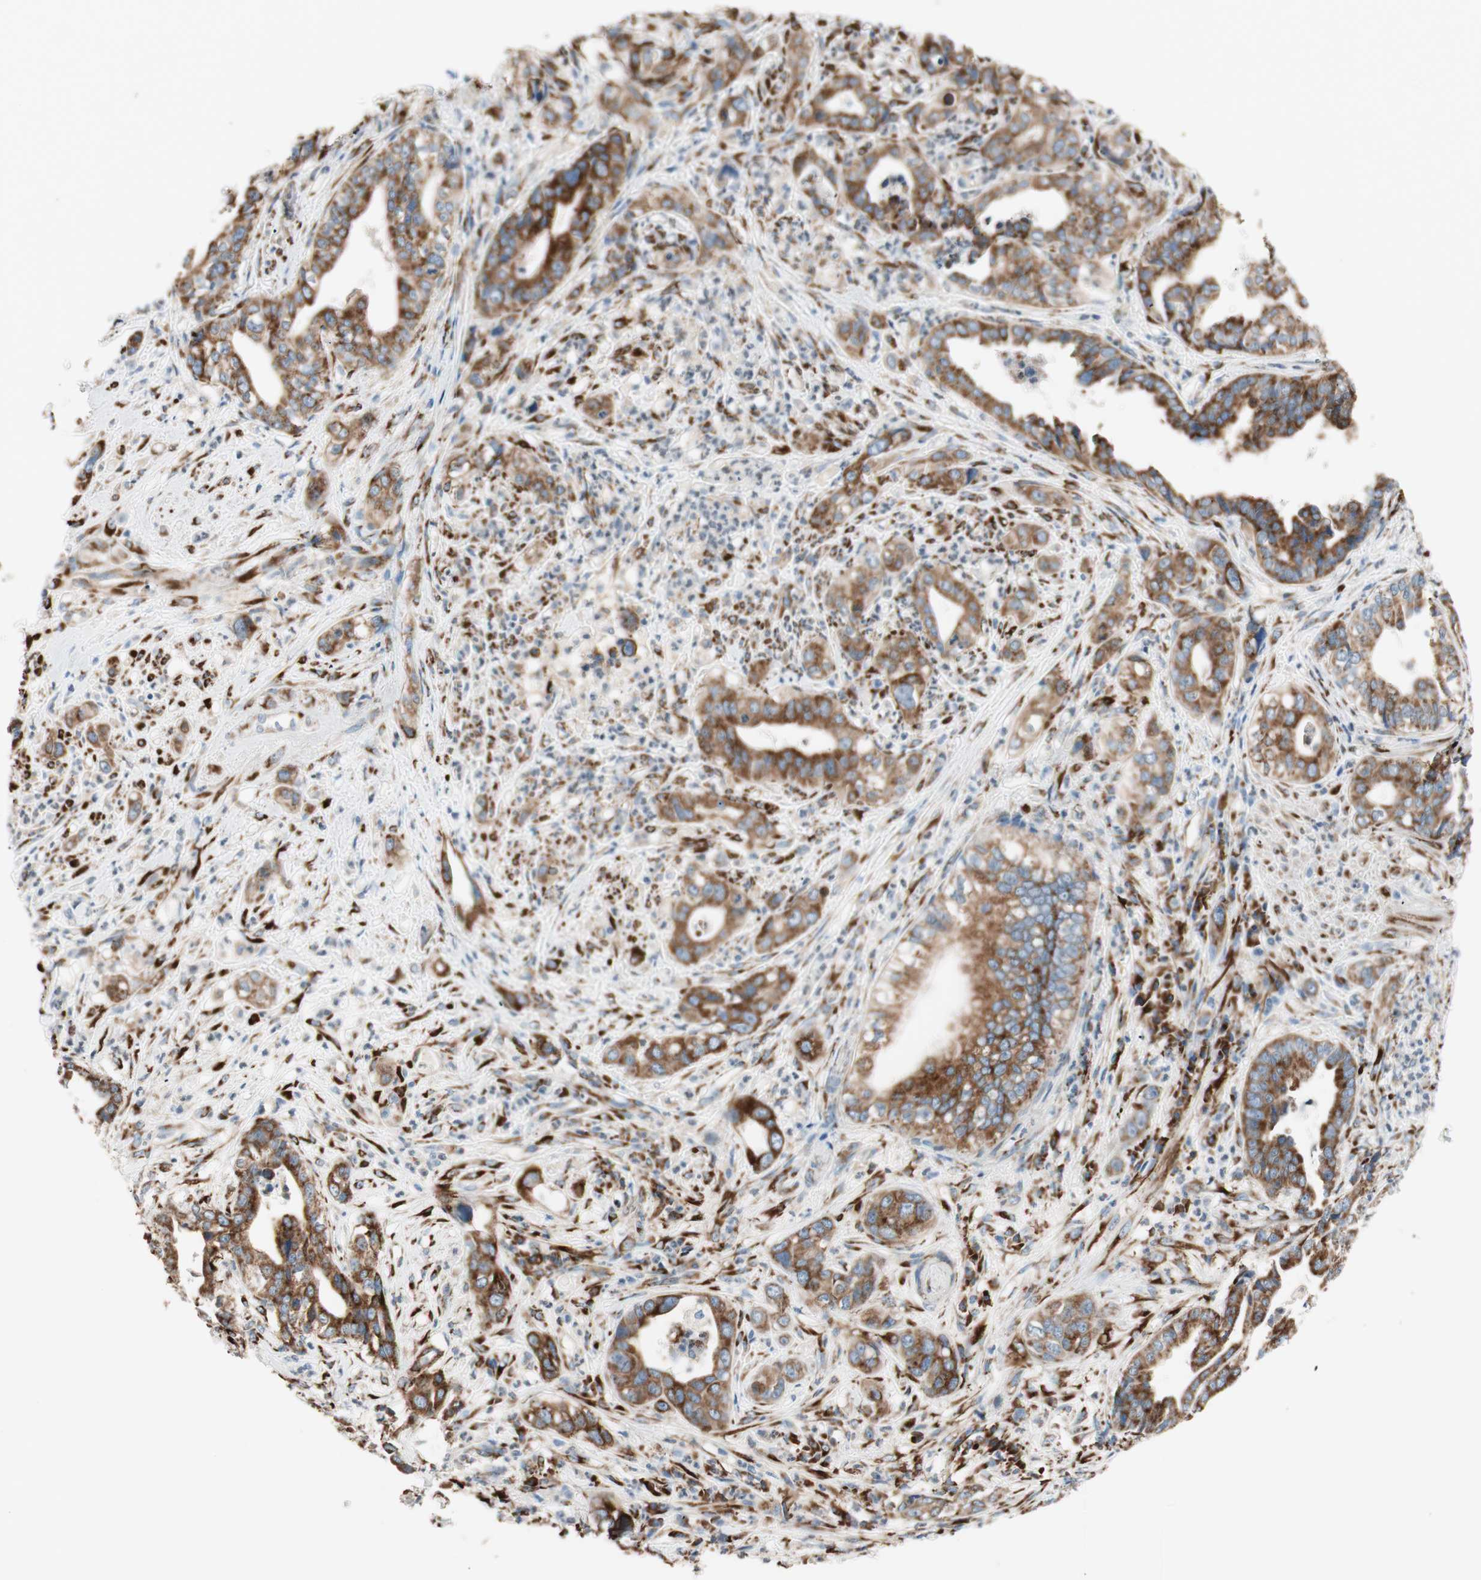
{"staining": {"intensity": "strong", "quantity": ">75%", "location": "cytoplasmic/membranous"}, "tissue": "liver cancer", "cell_type": "Tumor cells", "image_type": "cancer", "snomed": [{"axis": "morphology", "description": "Cholangiocarcinoma"}, {"axis": "topography", "description": "Liver"}], "caption": "Immunohistochemical staining of liver cancer shows high levels of strong cytoplasmic/membranous protein positivity in about >75% of tumor cells.", "gene": "P4HTM", "patient": {"sex": "female", "age": 61}}